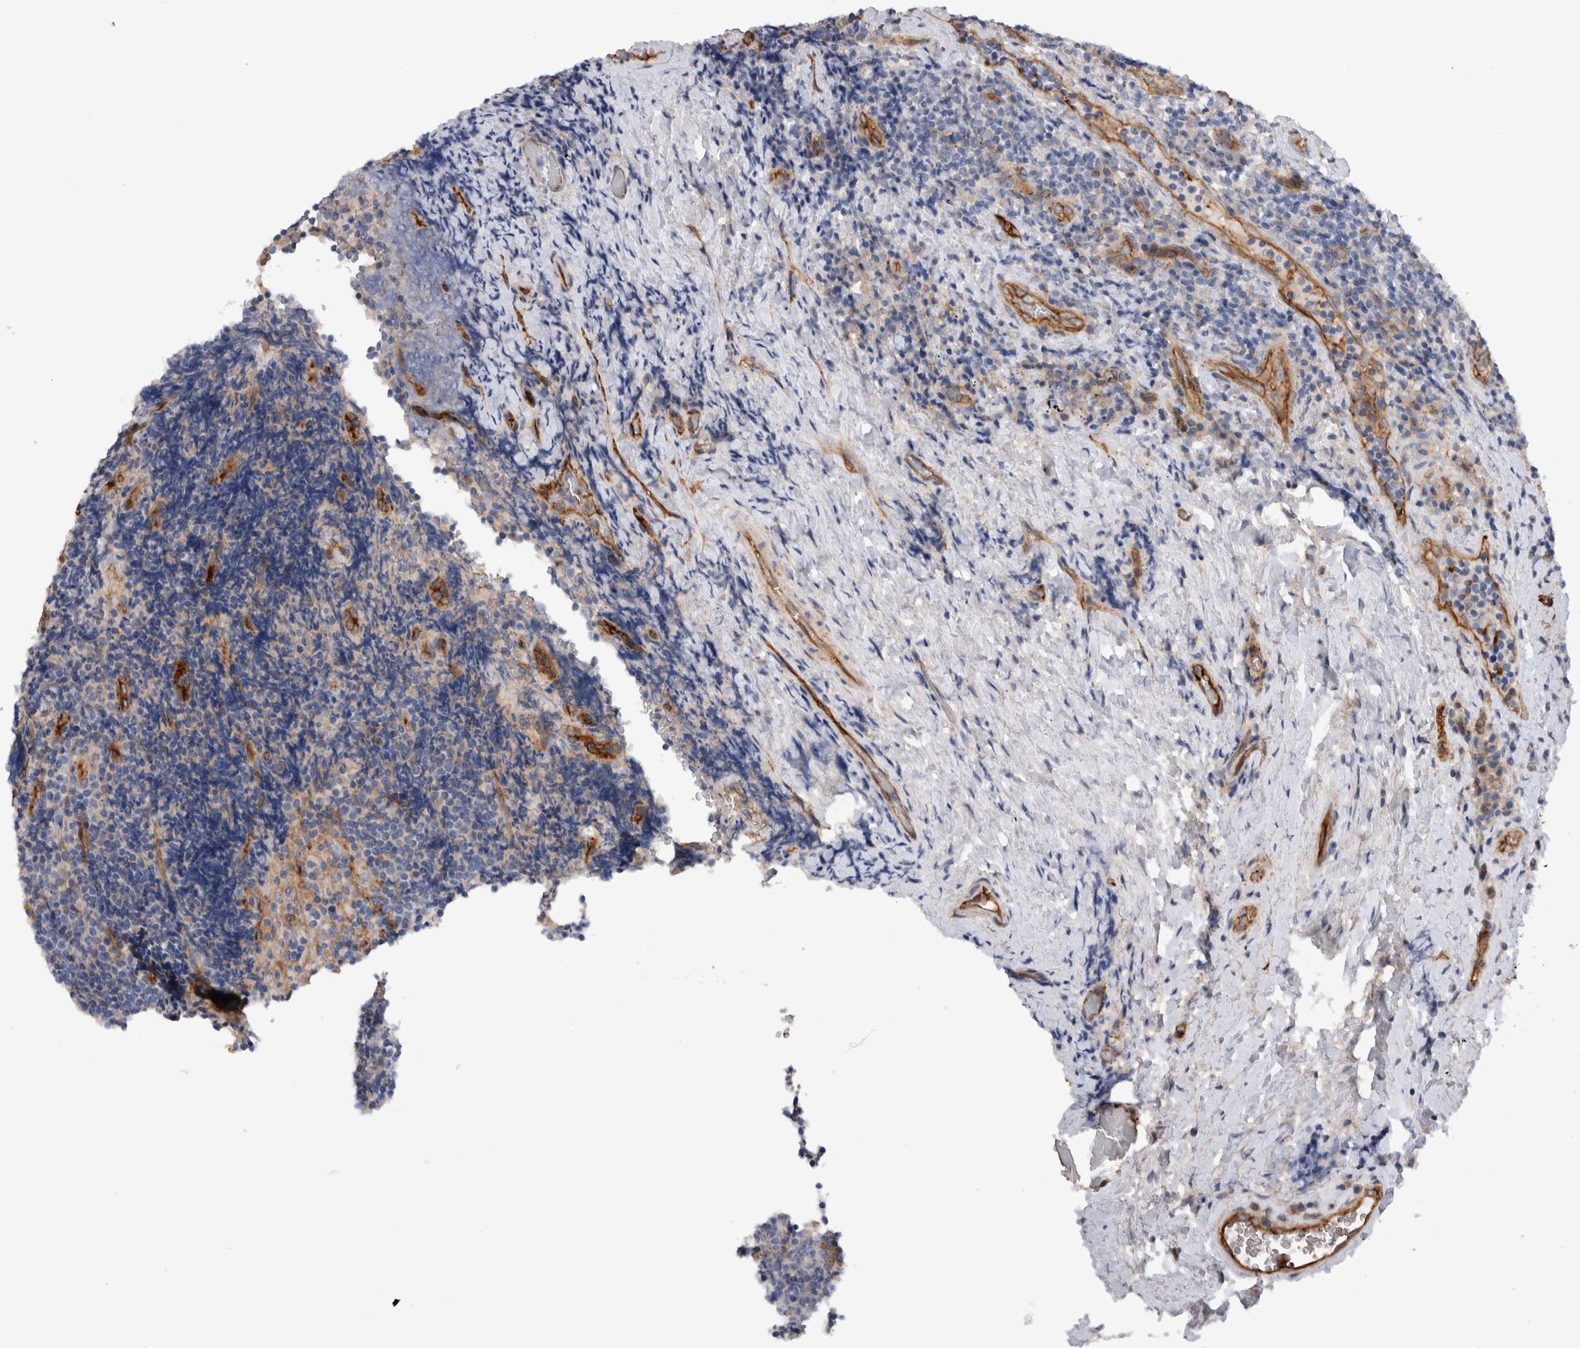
{"staining": {"intensity": "negative", "quantity": "none", "location": "none"}, "tissue": "lymphoma", "cell_type": "Tumor cells", "image_type": "cancer", "snomed": [{"axis": "morphology", "description": "Malignant lymphoma, non-Hodgkin's type, High grade"}, {"axis": "topography", "description": "Tonsil"}], "caption": "This micrograph is of high-grade malignant lymphoma, non-Hodgkin's type stained with IHC to label a protein in brown with the nuclei are counter-stained blue. There is no staining in tumor cells. (Stains: DAB (3,3'-diaminobenzidine) immunohistochemistry with hematoxylin counter stain, Microscopy: brightfield microscopy at high magnification).", "gene": "CD59", "patient": {"sex": "female", "age": 36}}